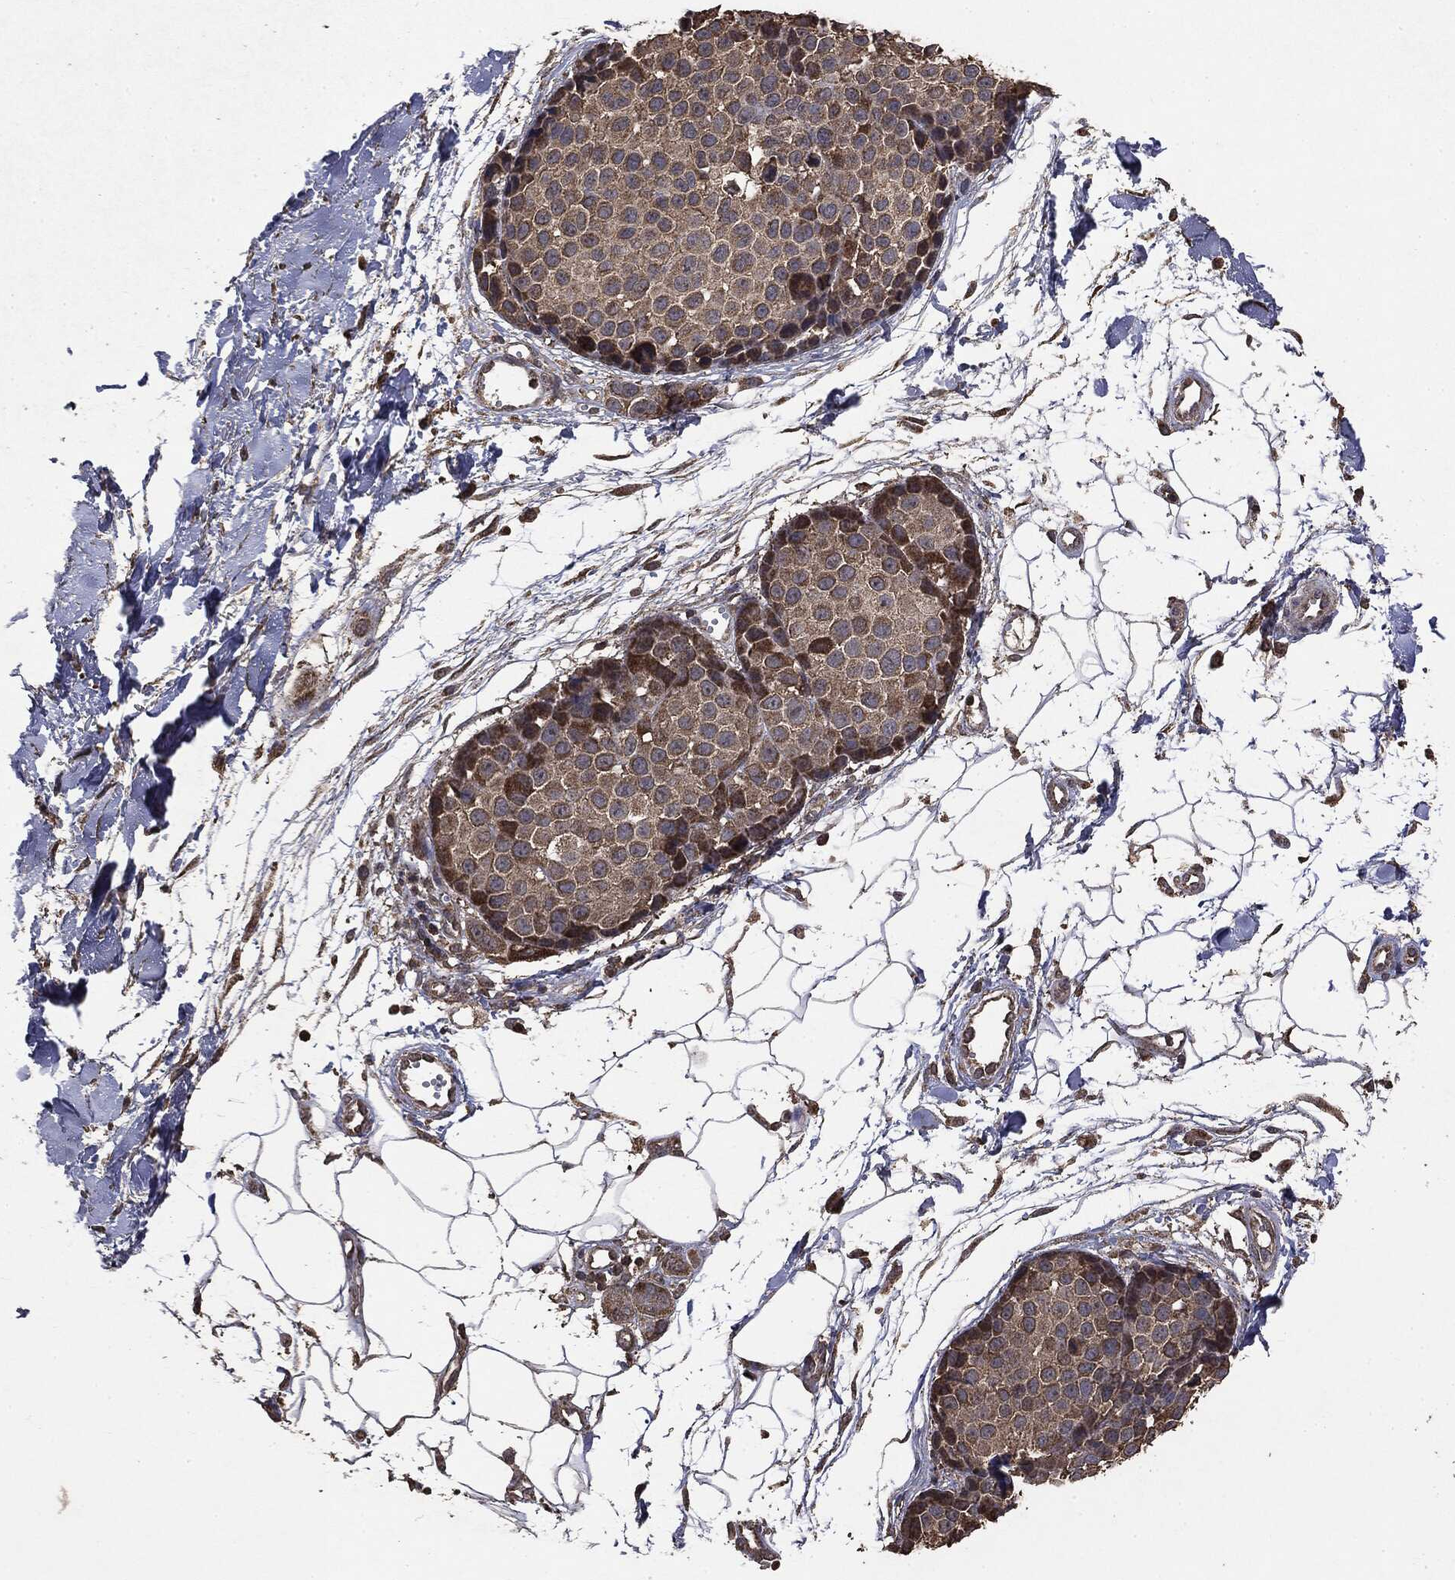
{"staining": {"intensity": "weak", "quantity": ">75%", "location": "cytoplasmic/membranous"}, "tissue": "melanoma", "cell_type": "Tumor cells", "image_type": "cancer", "snomed": [{"axis": "morphology", "description": "Malignant melanoma, NOS"}, {"axis": "topography", "description": "Skin"}], "caption": "Immunohistochemistry (IHC) of human malignant melanoma exhibits low levels of weak cytoplasmic/membranous expression in approximately >75% of tumor cells.", "gene": "MTOR", "patient": {"sex": "female", "age": 86}}